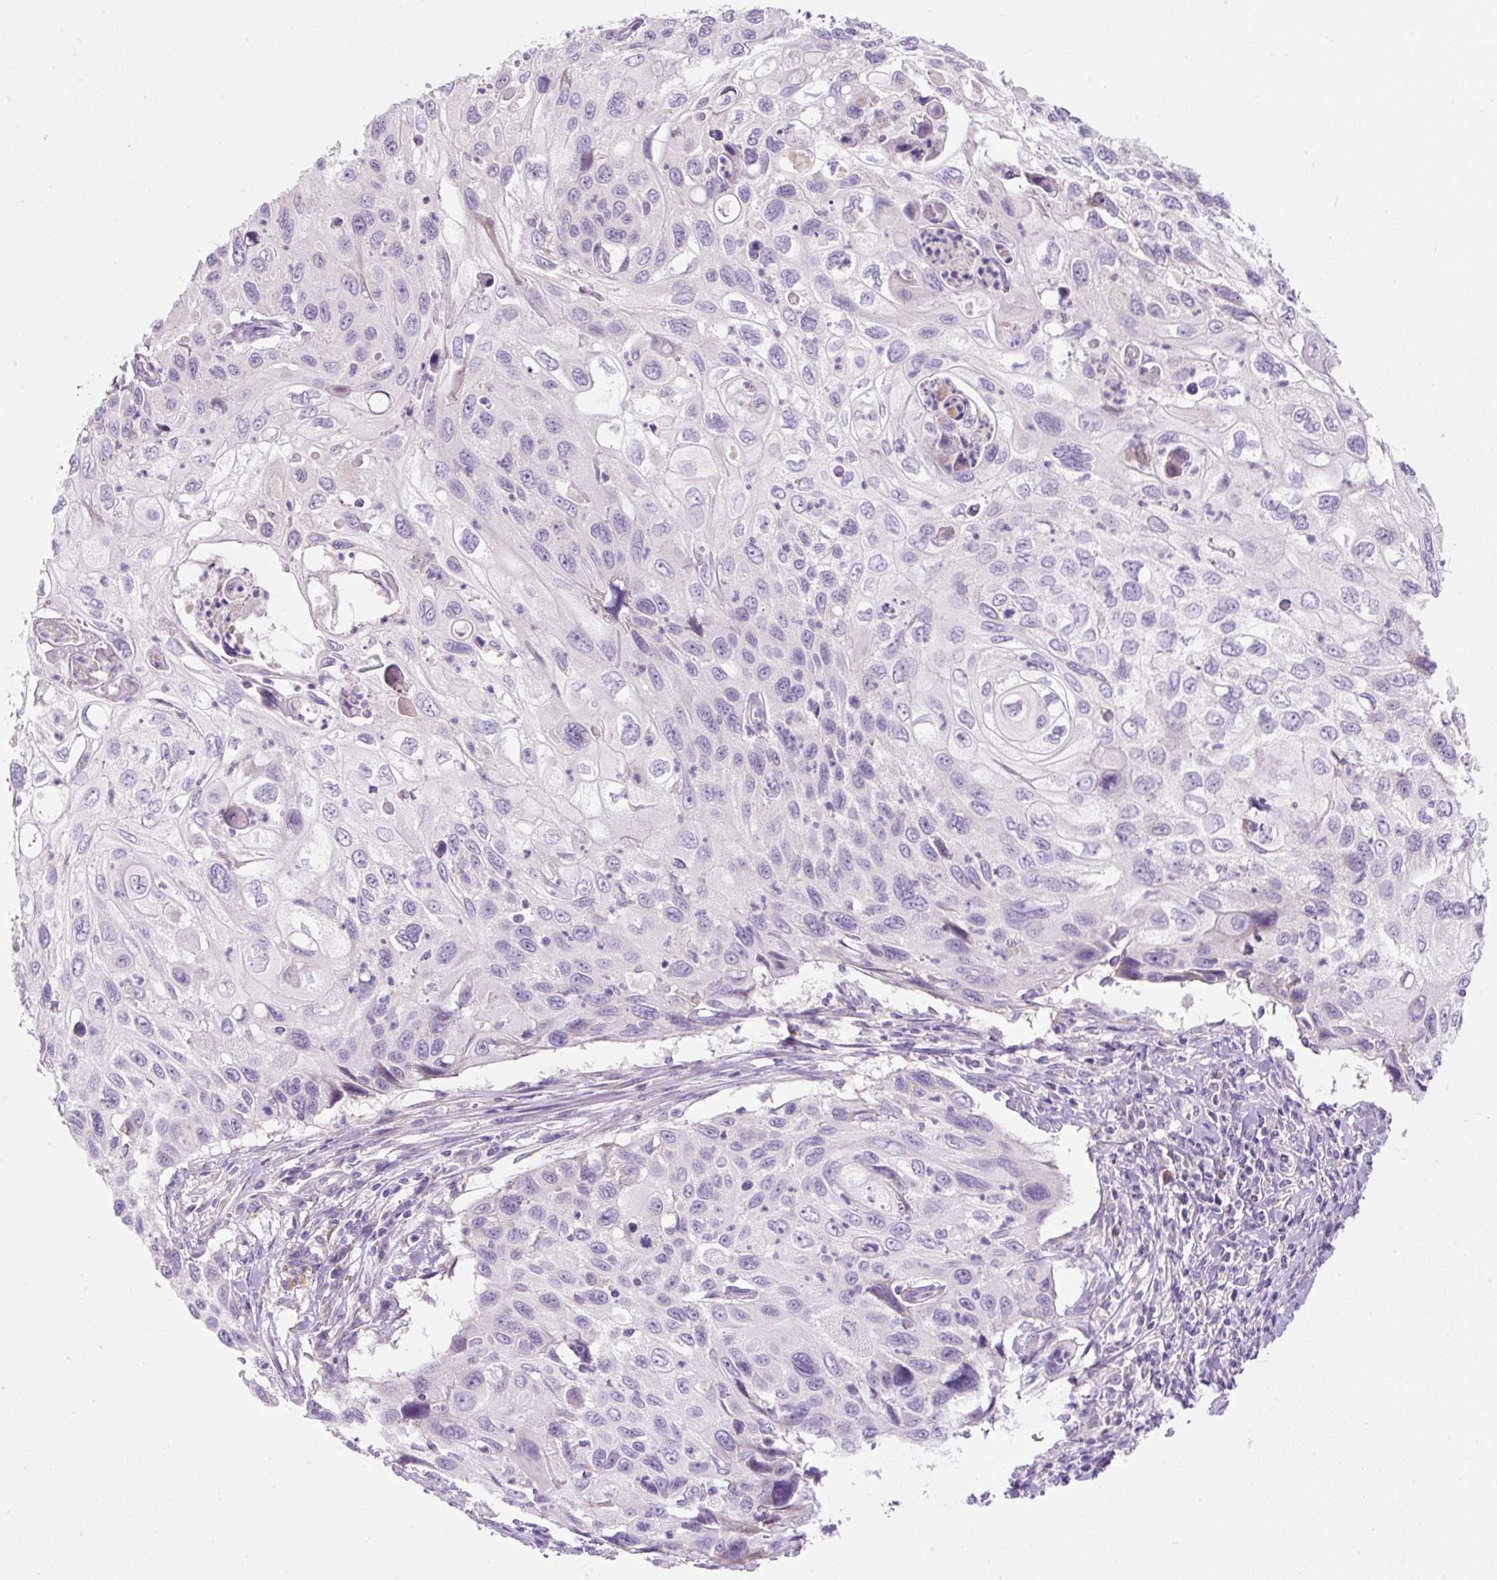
{"staining": {"intensity": "negative", "quantity": "none", "location": "none"}, "tissue": "cervical cancer", "cell_type": "Tumor cells", "image_type": "cancer", "snomed": [{"axis": "morphology", "description": "Squamous cell carcinoma, NOS"}, {"axis": "topography", "description": "Cervix"}], "caption": "An image of cervical squamous cell carcinoma stained for a protein demonstrates no brown staining in tumor cells.", "gene": "SUSD5", "patient": {"sex": "female", "age": 70}}